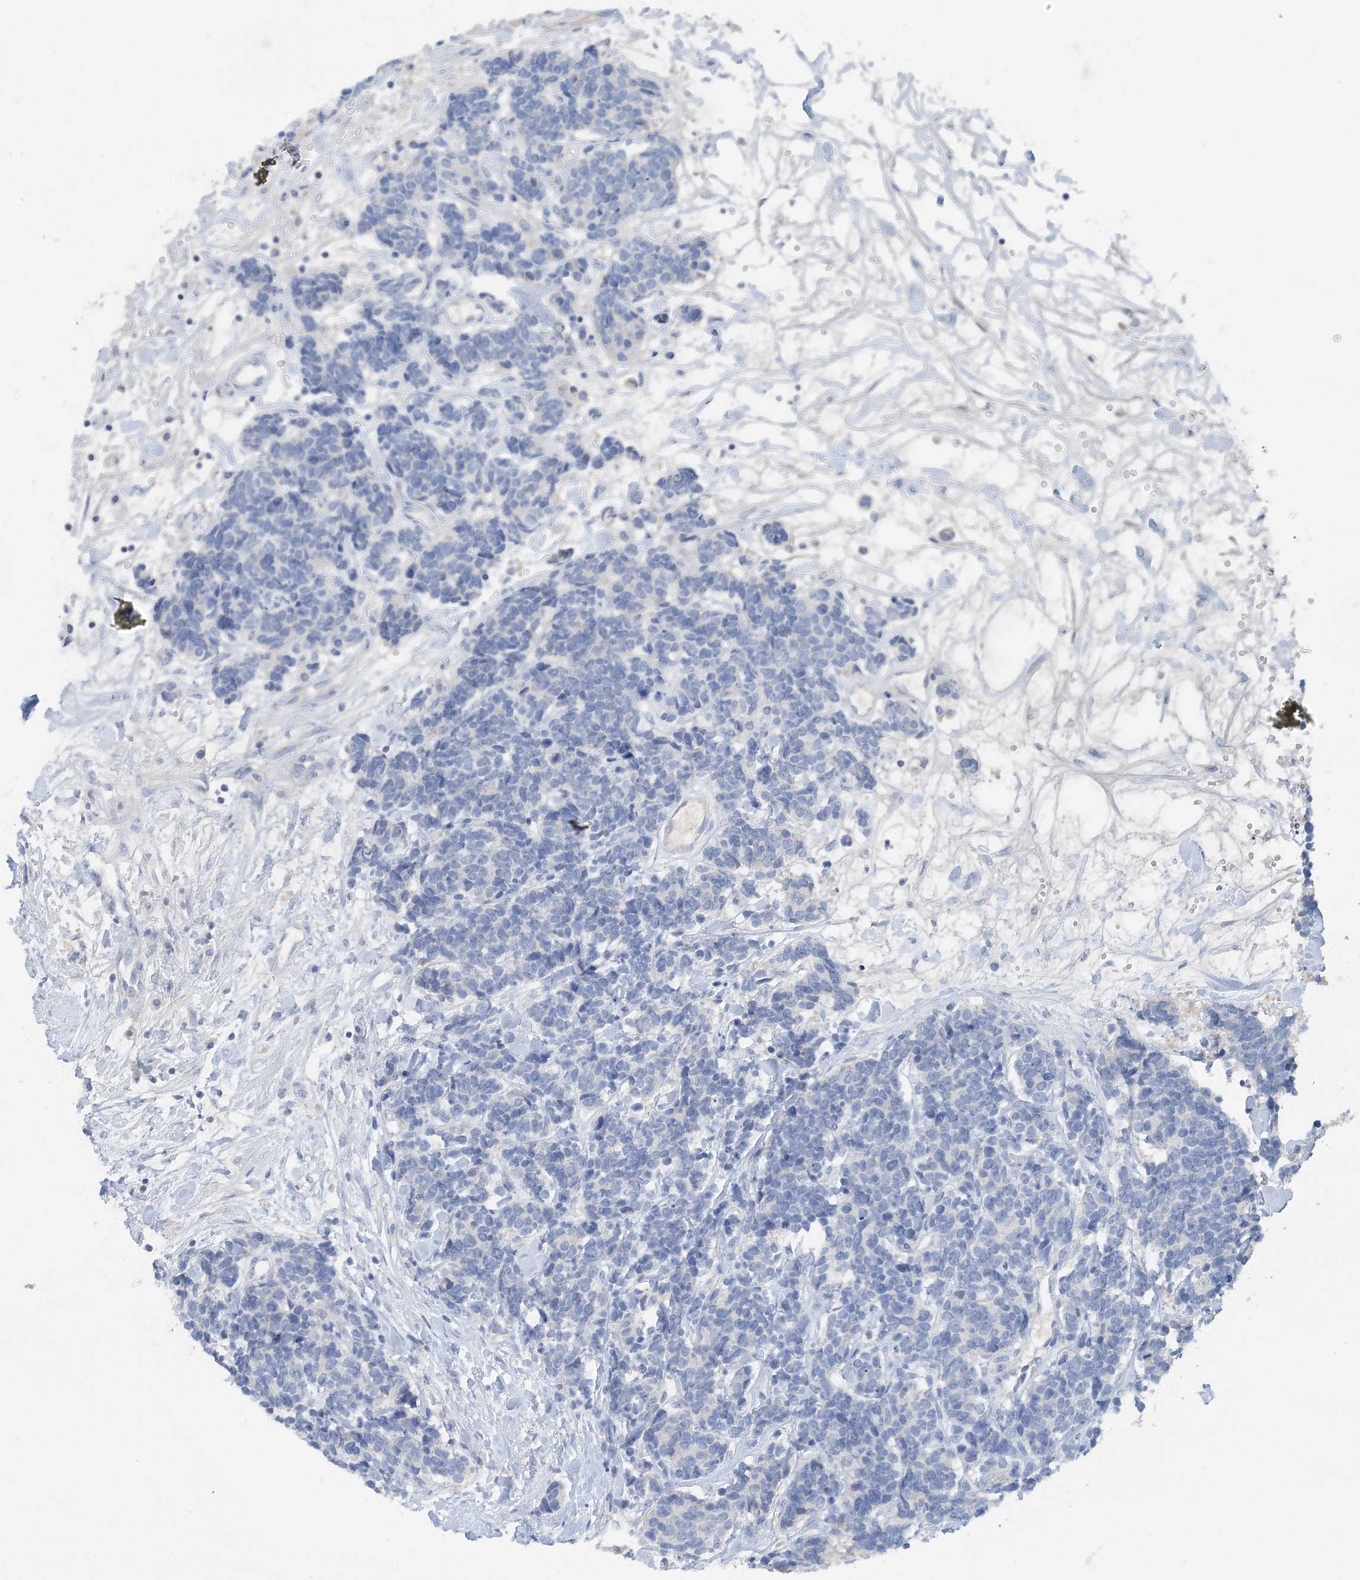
{"staining": {"intensity": "negative", "quantity": "none", "location": "none"}, "tissue": "carcinoid", "cell_type": "Tumor cells", "image_type": "cancer", "snomed": [{"axis": "morphology", "description": "Carcinoma, NOS"}, {"axis": "morphology", "description": "Carcinoid, malignant, NOS"}, {"axis": "topography", "description": "Urinary bladder"}], "caption": "This is an IHC histopathology image of human carcinoid. There is no staining in tumor cells.", "gene": "CTRL", "patient": {"sex": "male", "age": 57}}